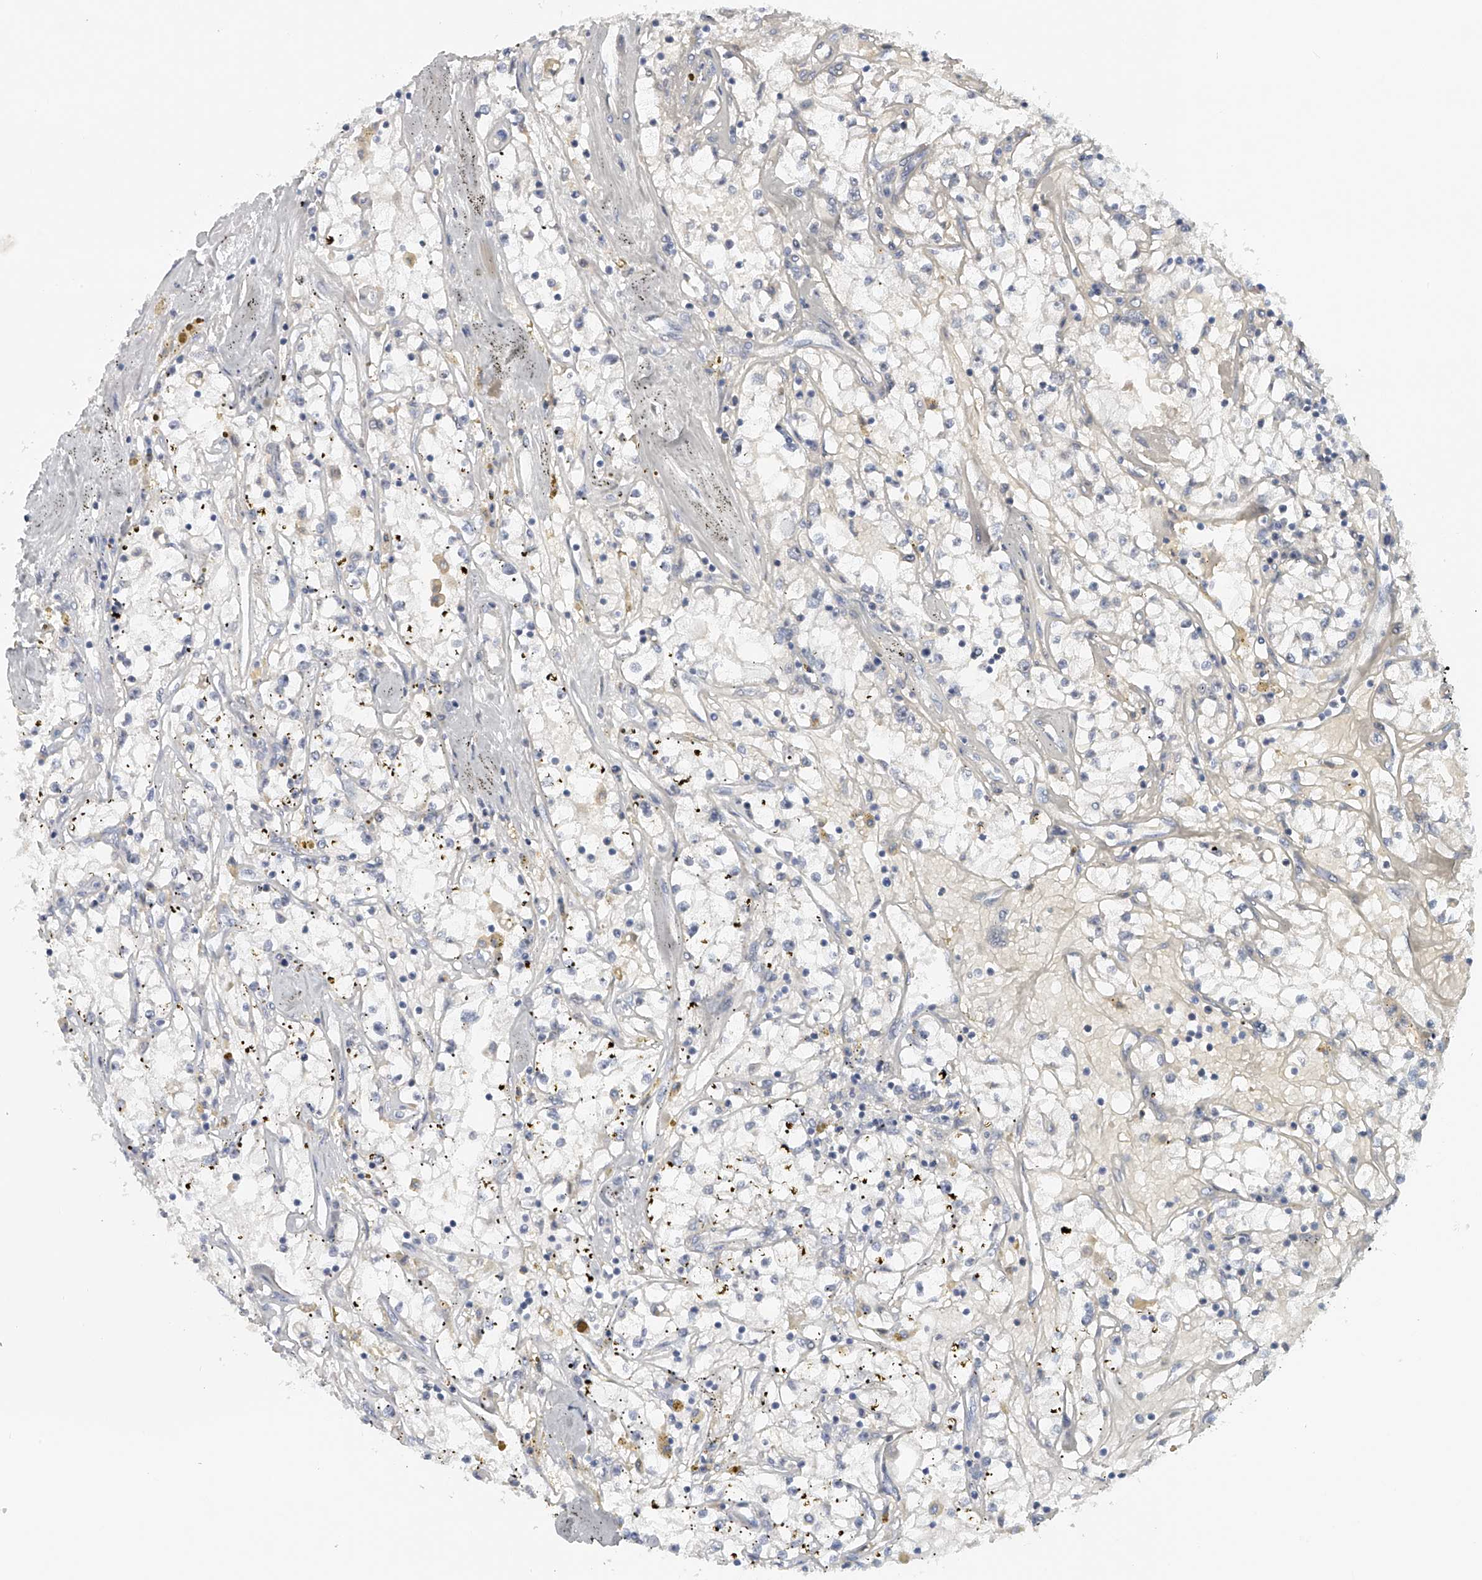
{"staining": {"intensity": "negative", "quantity": "none", "location": "none"}, "tissue": "renal cancer", "cell_type": "Tumor cells", "image_type": "cancer", "snomed": [{"axis": "morphology", "description": "Adenocarcinoma, NOS"}, {"axis": "topography", "description": "Kidney"}], "caption": "IHC of renal cancer exhibits no positivity in tumor cells.", "gene": "DDX43", "patient": {"sex": "male", "age": 56}}